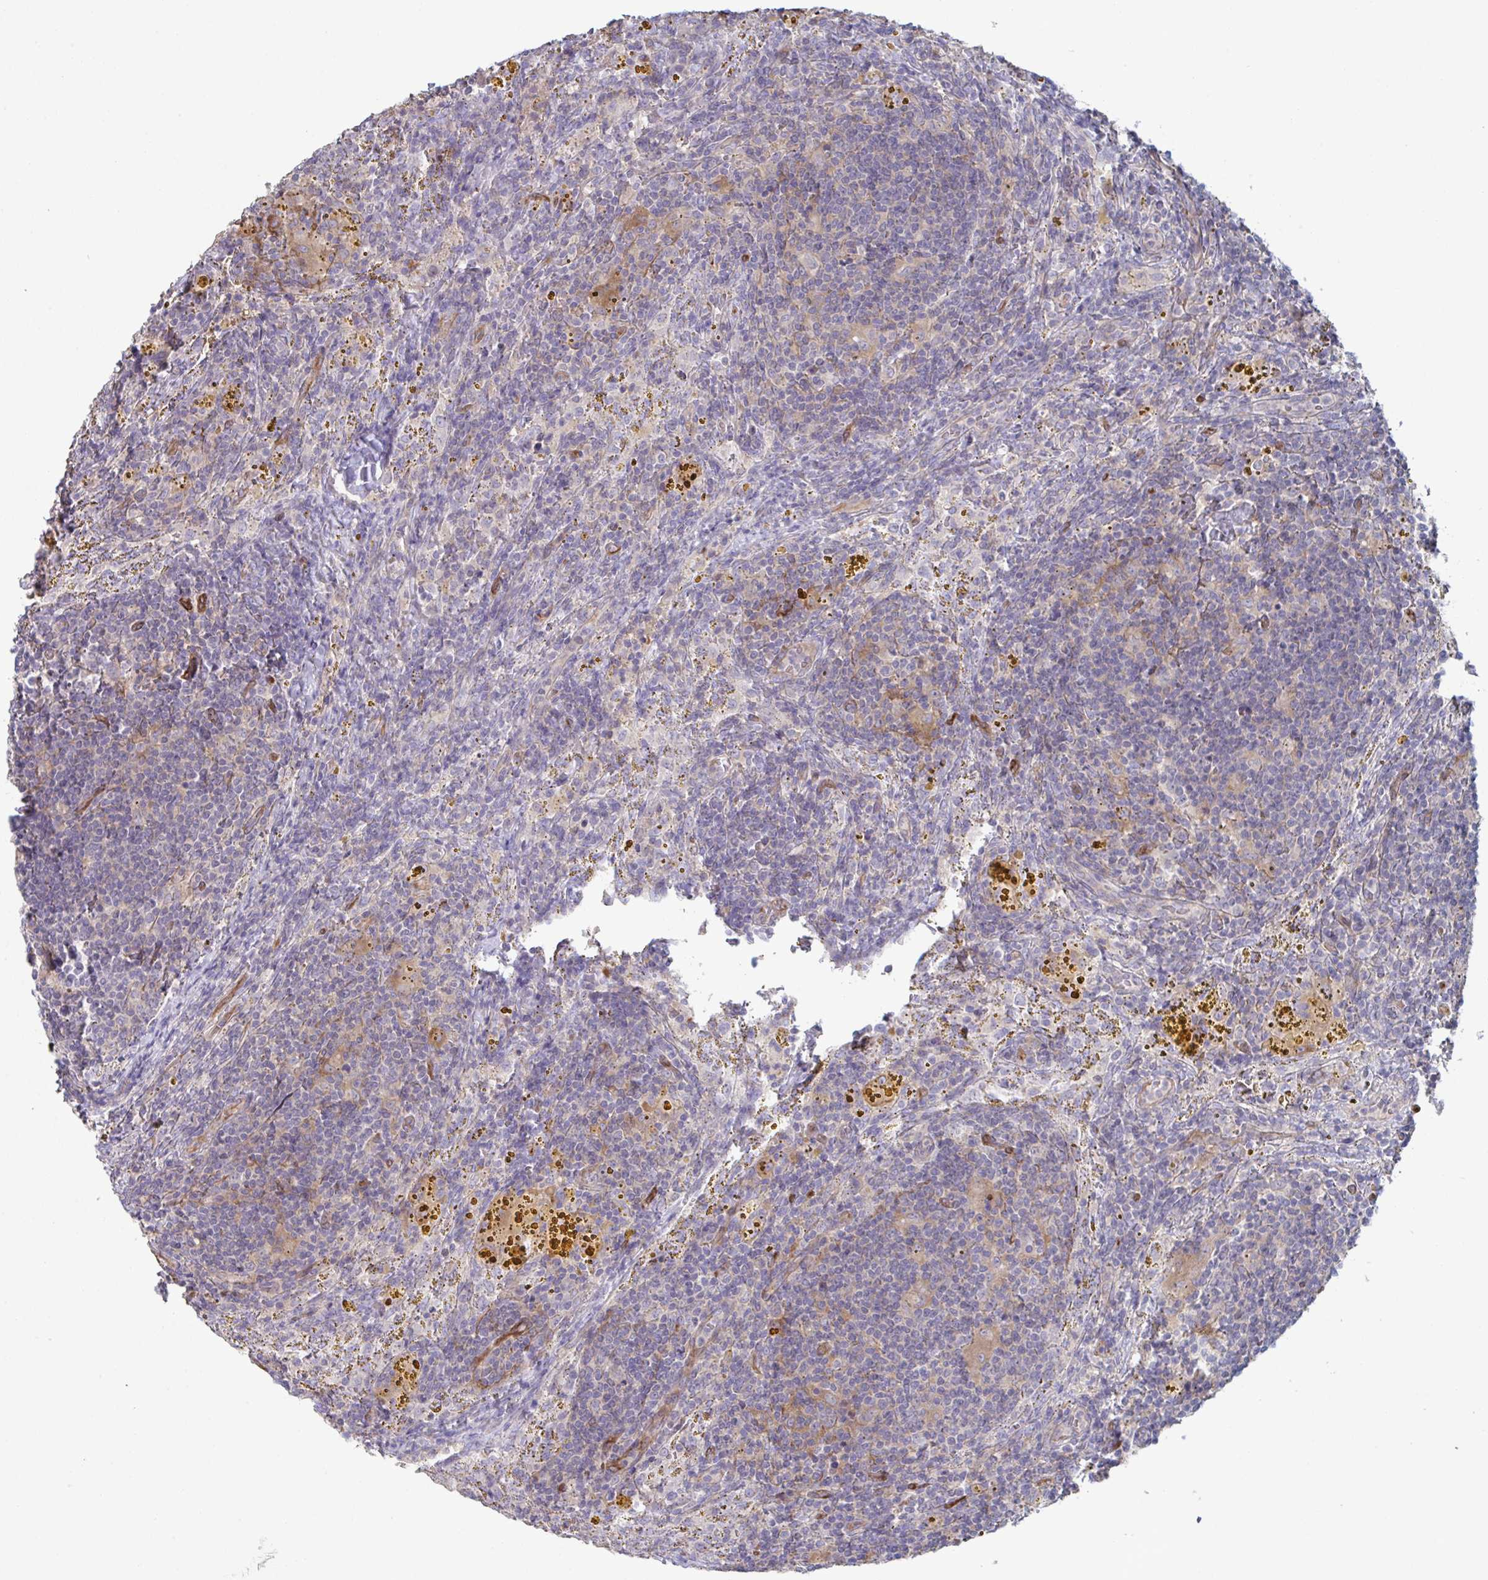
{"staining": {"intensity": "negative", "quantity": "none", "location": "none"}, "tissue": "lymphoma", "cell_type": "Tumor cells", "image_type": "cancer", "snomed": [{"axis": "morphology", "description": "Malignant lymphoma, non-Hodgkin's type, Low grade"}, {"axis": "topography", "description": "Spleen"}], "caption": "A high-resolution image shows immunohistochemistry staining of low-grade malignant lymphoma, non-Hodgkin's type, which reveals no significant positivity in tumor cells.", "gene": "STK26", "patient": {"sex": "female", "age": 70}}